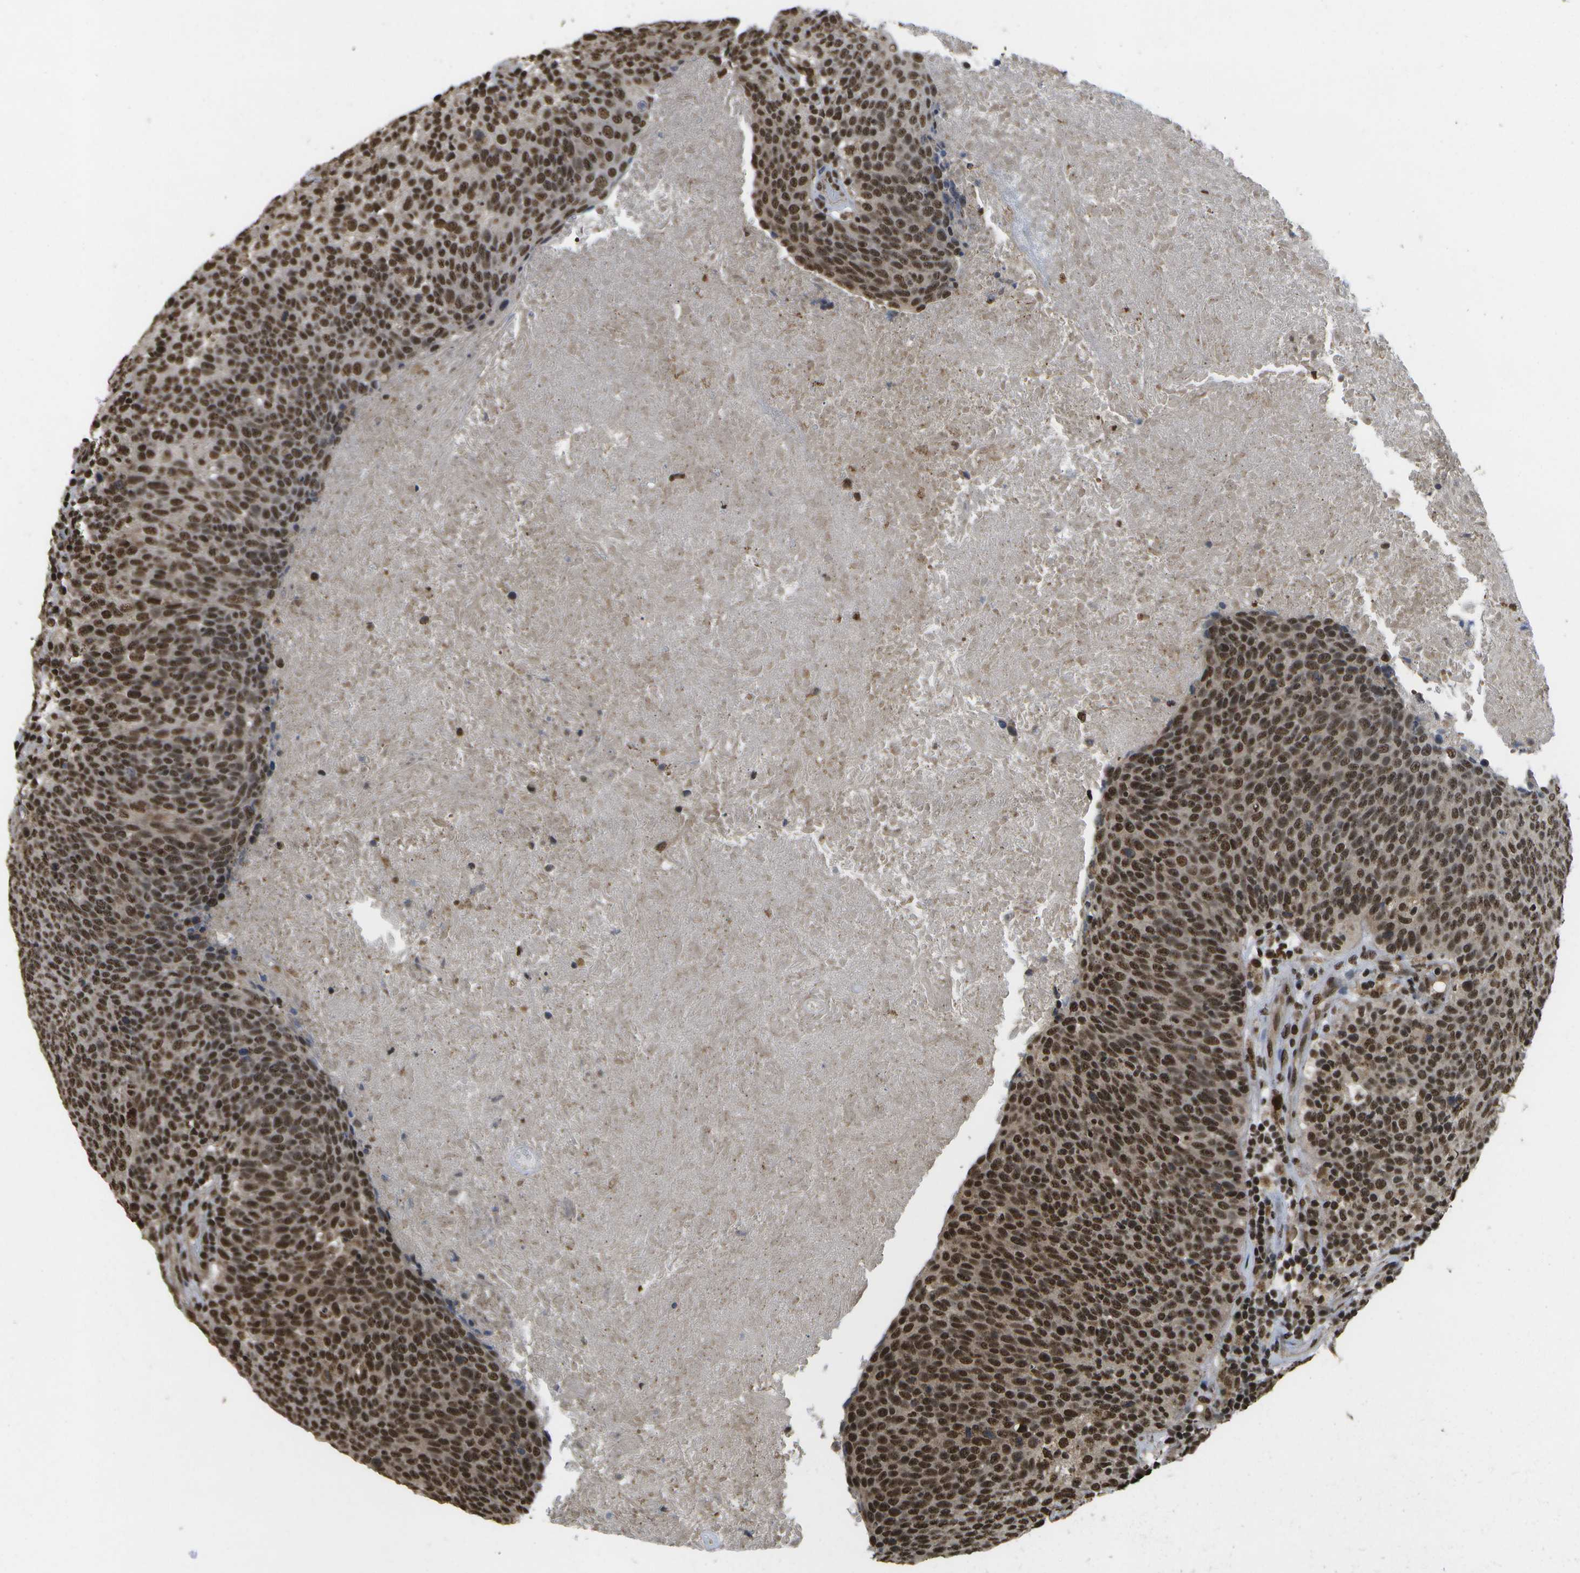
{"staining": {"intensity": "strong", "quantity": ">75%", "location": "cytoplasmic/membranous,nuclear"}, "tissue": "head and neck cancer", "cell_type": "Tumor cells", "image_type": "cancer", "snomed": [{"axis": "morphology", "description": "Squamous cell carcinoma, NOS"}, {"axis": "morphology", "description": "Squamous cell carcinoma, metastatic, NOS"}, {"axis": "topography", "description": "Lymph node"}, {"axis": "topography", "description": "Head-Neck"}], "caption": "The image shows a brown stain indicating the presence of a protein in the cytoplasmic/membranous and nuclear of tumor cells in head and neck metastatic squamous cell carcinoma.", "gene": "SPEN", "patient": {"sex": "male", "age": 62}}